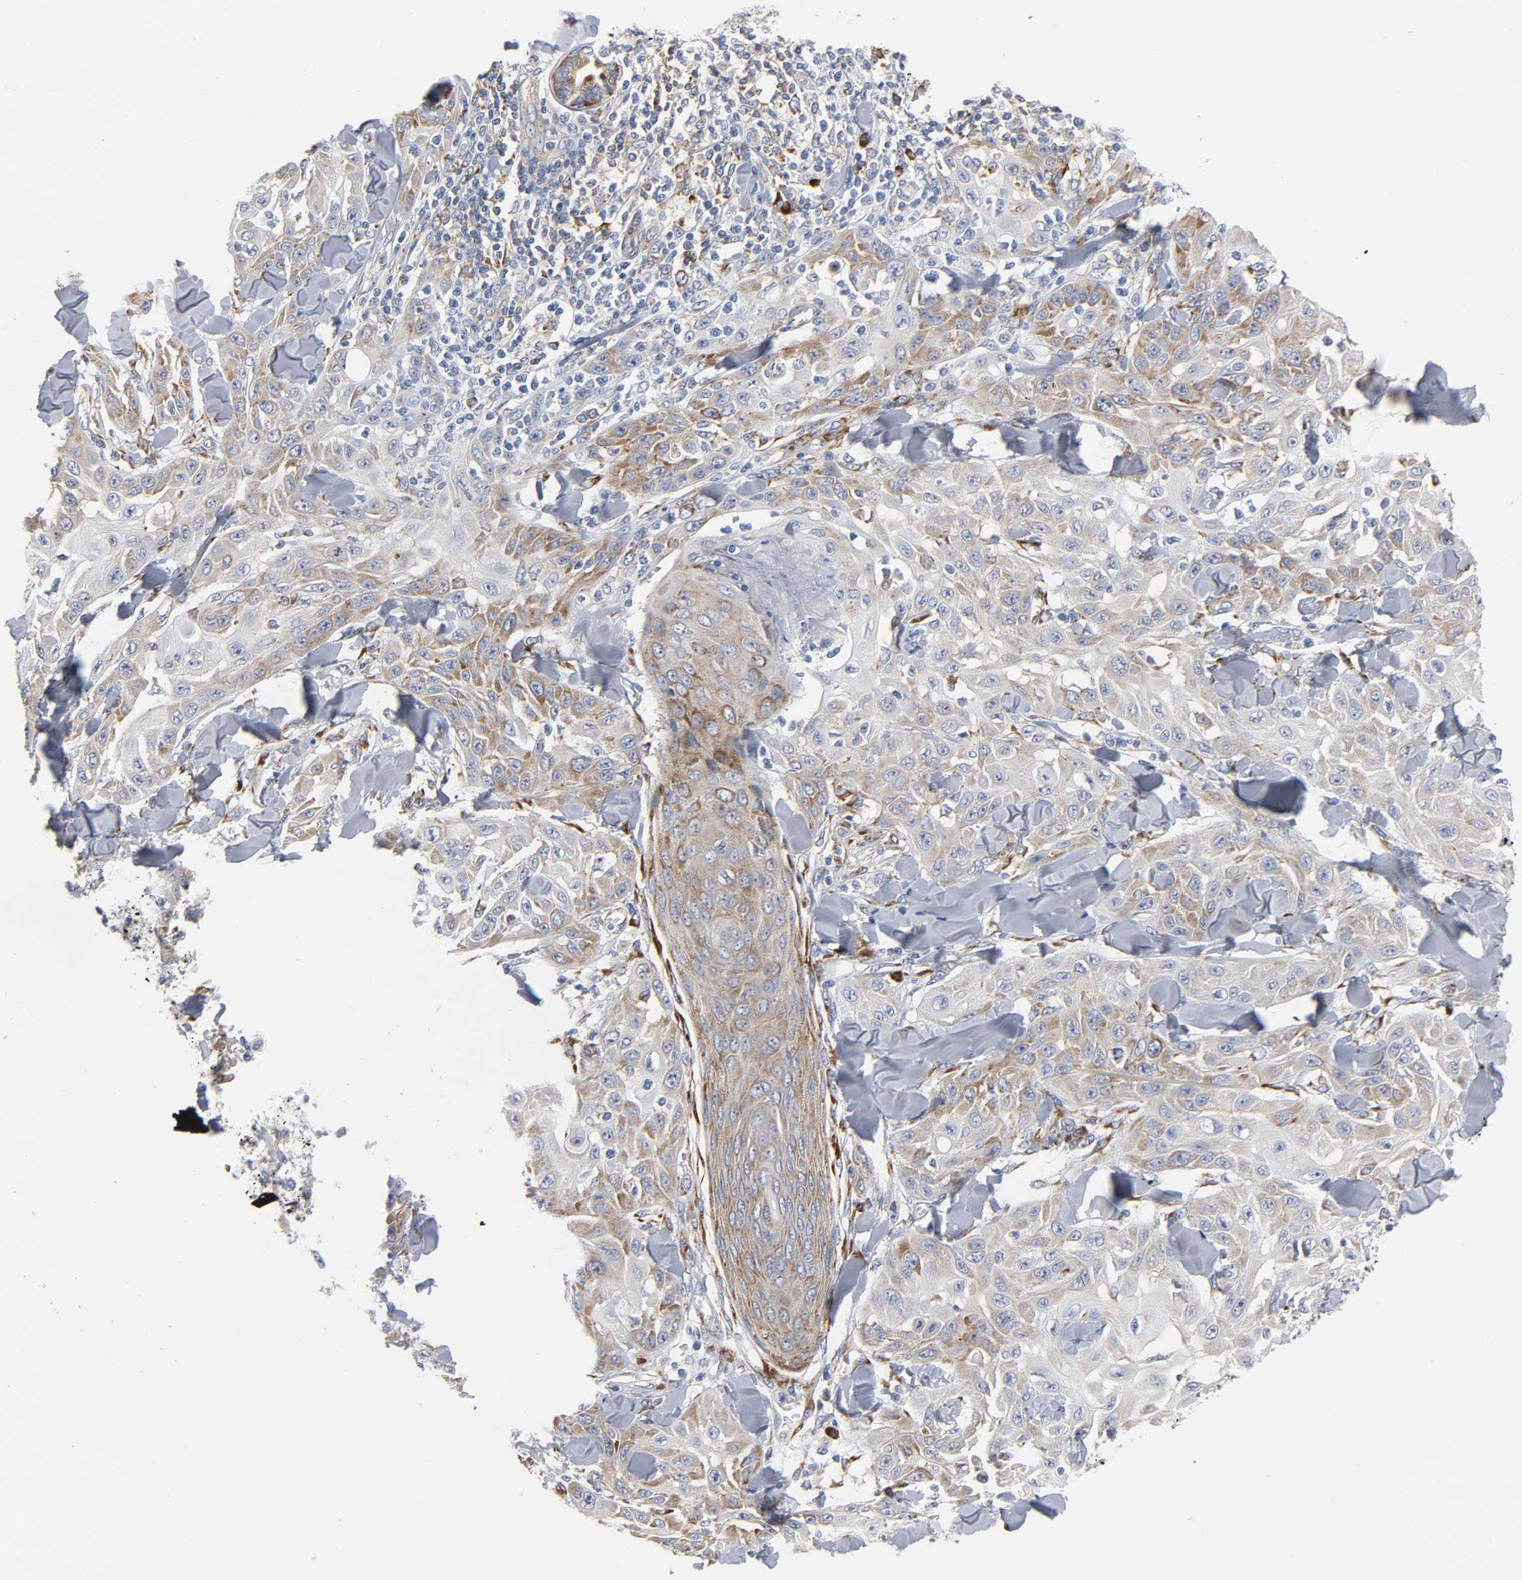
{"staining": {"intensity": "moderate", "quantity": ">75%", "location": "cytoplasmic/membranous"}, "tissue": "skin cancer", "cell_type": "Tumor cells", "image_type": "cancer", "snomed": [{"axis": "morphology", "description": "Squamous cell carcinoma, NOS"}, {"axis": "topography", "description": "Skin"}], "caption": "IHC (DAB) staining of human skin squamous cell carcinoma displays moderate cytoplasmic/membranous protein expression in about >75% of tumor cells.", "gene": "REL", "patient": {"sex": "male", "age": 24}}